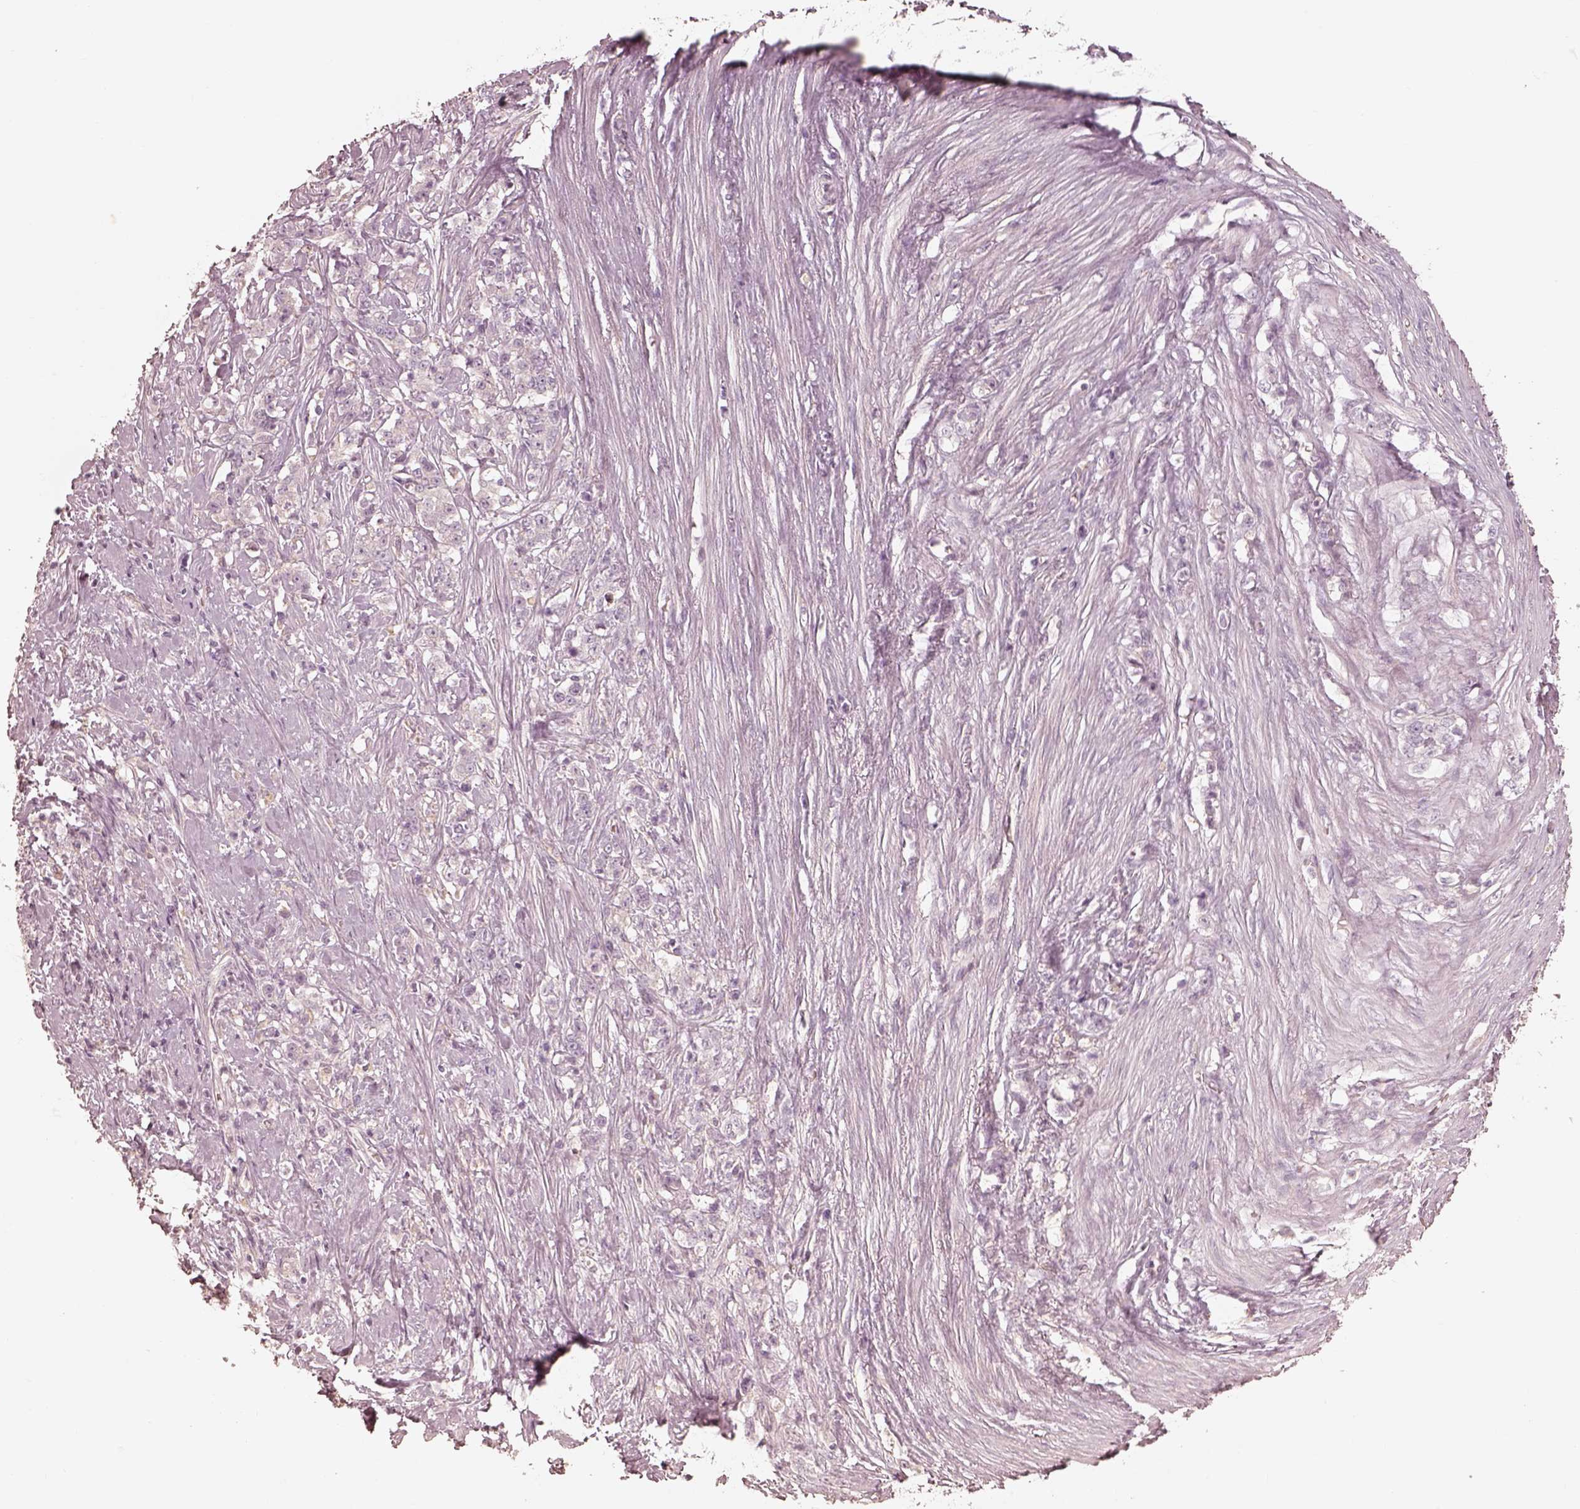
{"staining": {"intensity": "negative", "quantity": "none", "location": "none"}, "tissue": "stomach cancer", "cell_type": "Tumor cells", "image_type": "cancer", "snomed": [{"axis": "morphology", "description": "Adenocarcinoma, NOS"}, {"axis": "topography", "description": "Stomach, lower"}], "caption": "Micrograph shows no significant protein staining in tumor cells of adenocarcinoma (stomach).", "gene": "FMNL2", "patient": {"sex": "male", "age": 88}}